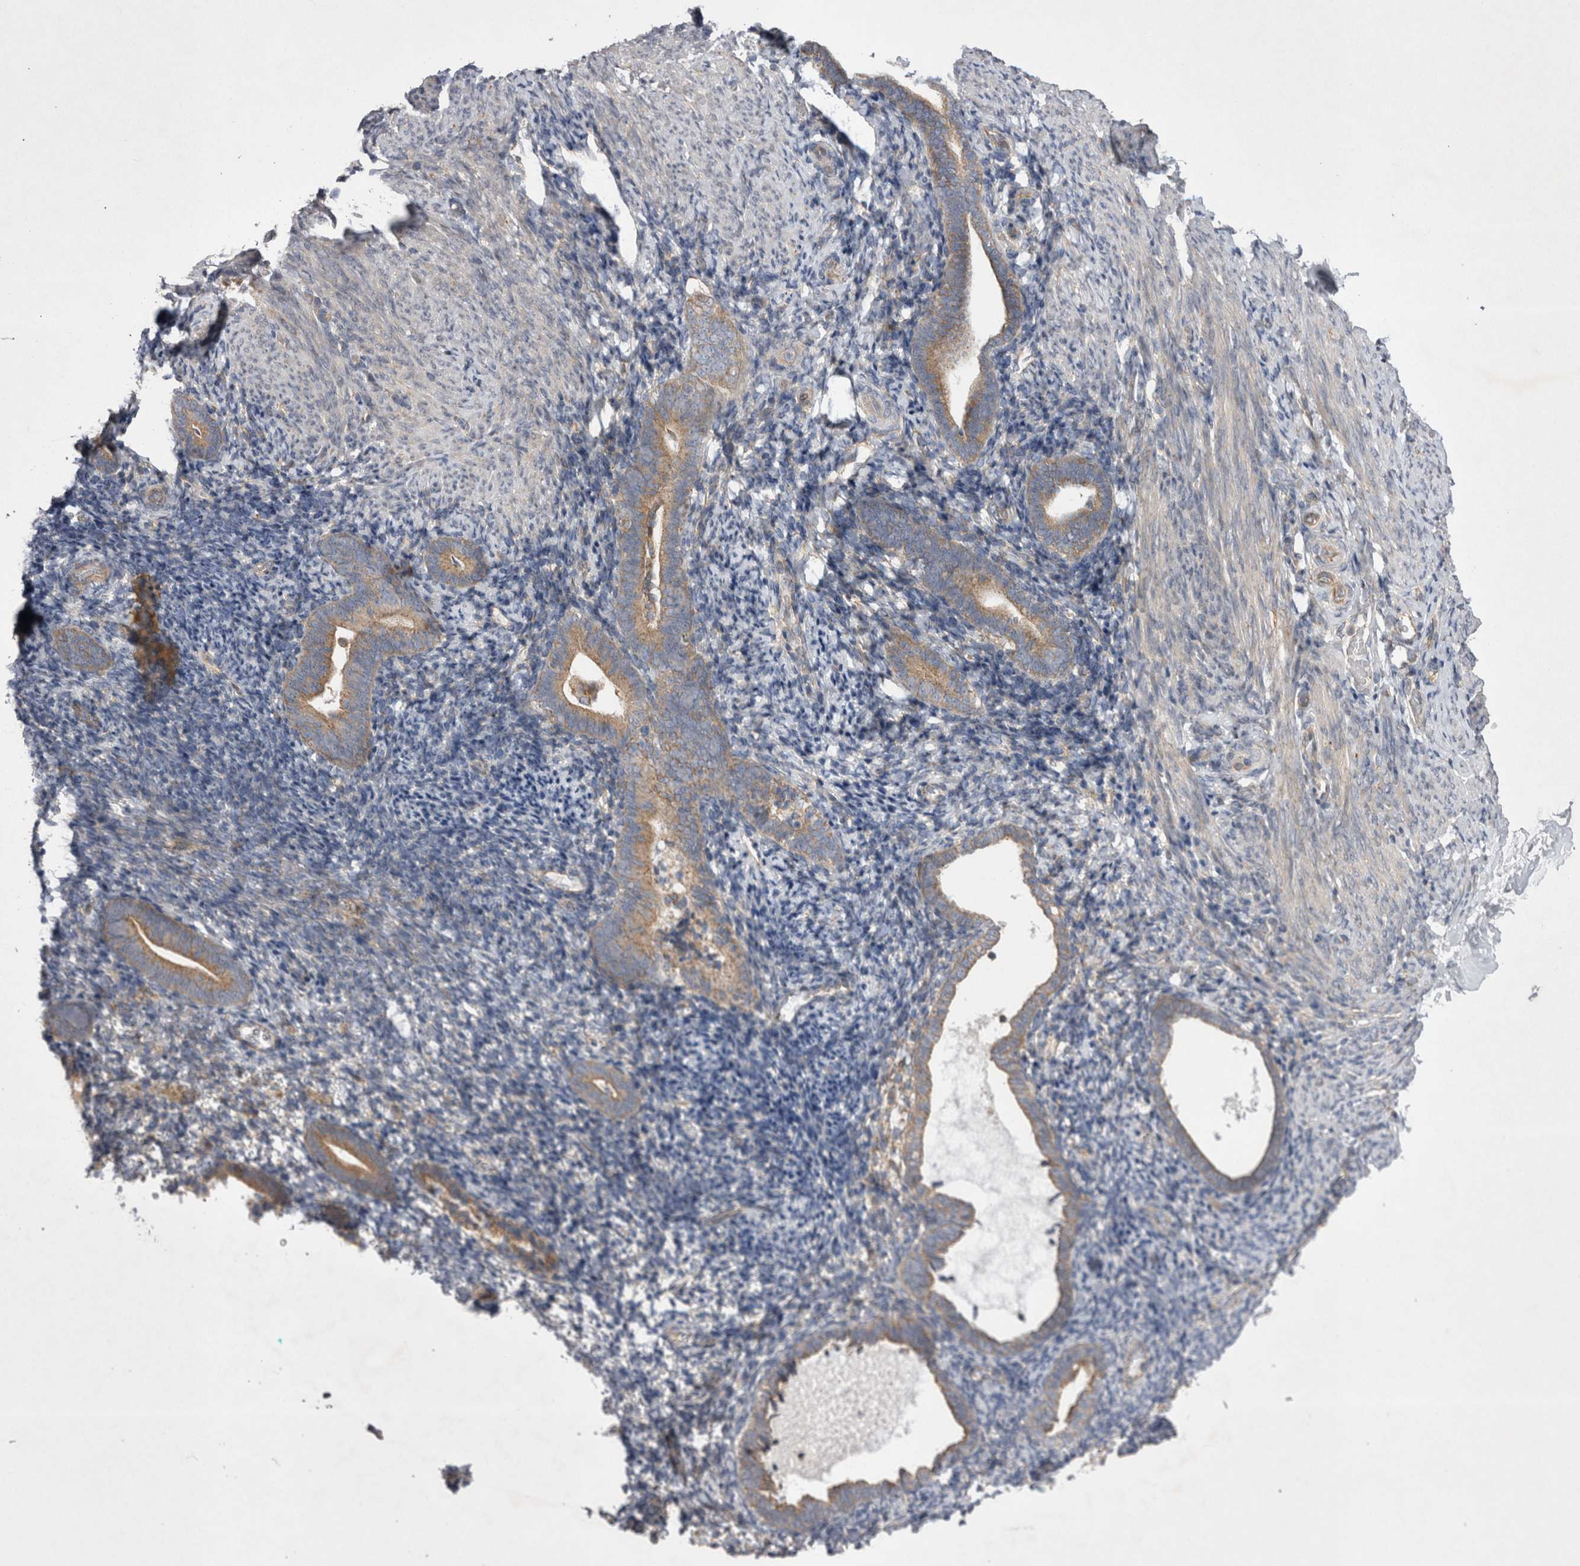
{"staining": {"intensity": "negative", "quantity": "none", "location": "none"}, "tissue": "endometrium", "cell_type": "Cells in endometrial stroma", "image_type": "normal", "snomed": [{"axis": "morphology", "description": "Normal tissue, NOS"}, {"axis": "topography", "description": "Endometrium"}], "caption": "Human endometrium stained for a protein using immunohistochemistry demonstrates no expression in cells in endometrial stroma.", "gene": "TSPOAP1", "patient": {"sex": "female", "age": 51}}